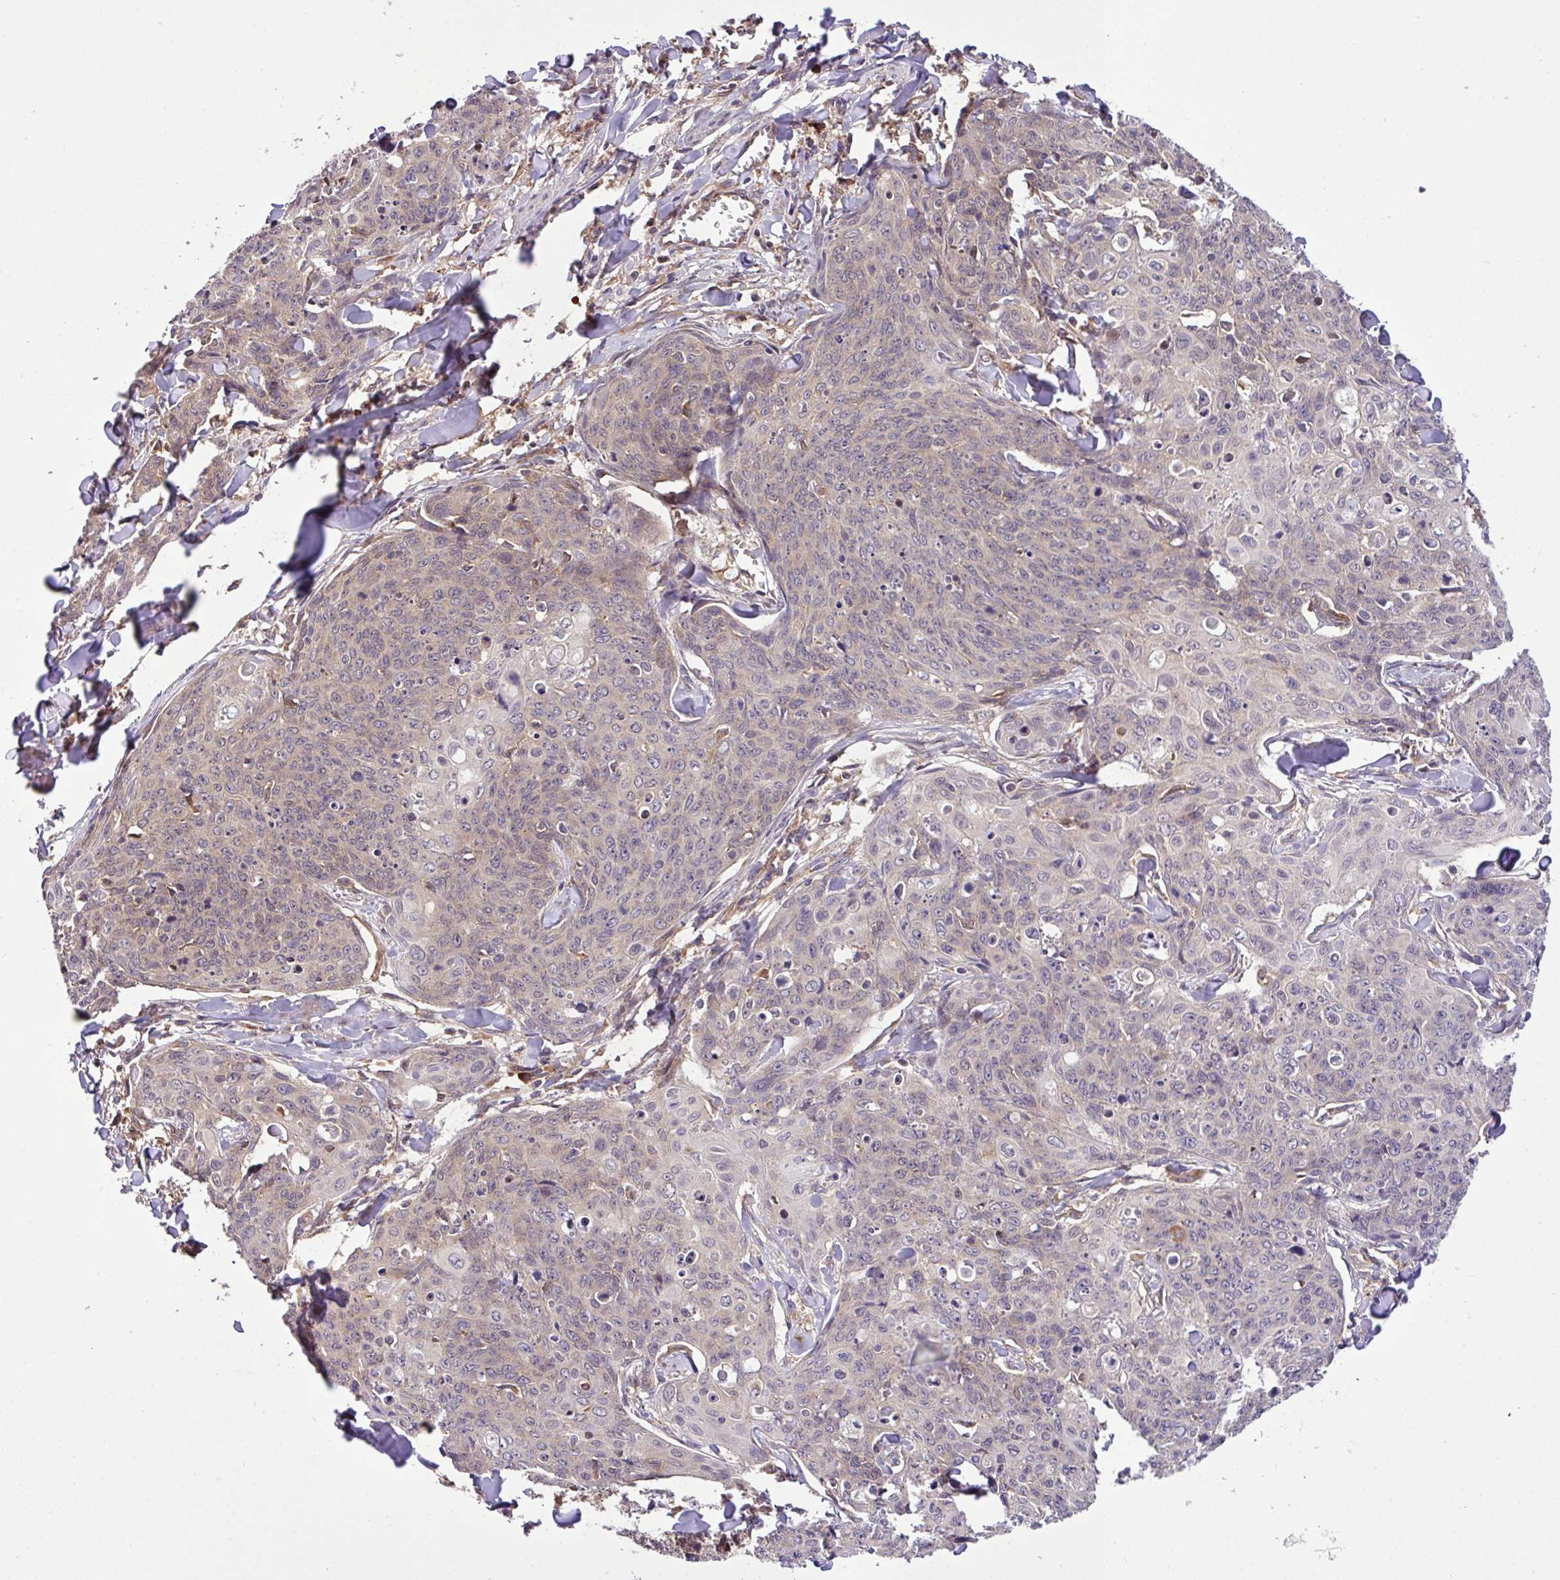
{"staining": {"intensity": "negative", "quantity": "none", "location": "none"}, "tissue": "skin cancer", "cell_type": "Tumor cells", "image_type": "cancer", "snomed": [{"axis": "morphology", "description": "Squamous cell carcinoma, NOS"}, {"axis": "topography", "description": "Skin"}, {"axis": "topography", "description": "Vulva"}], "caption": "Immunohistochemistry photomicrograph of human squamous cell carcinoma (skin) stained for a protein (brown), which displays no staining in tumor cells. The staining is performed using DAB (3,3'-diaminobenzidine) brown chromogen with nuclei counter-stained in using hematoxylin.", "gene": "DLGAP4", "patient": {"sex": "female", "age": 85}}